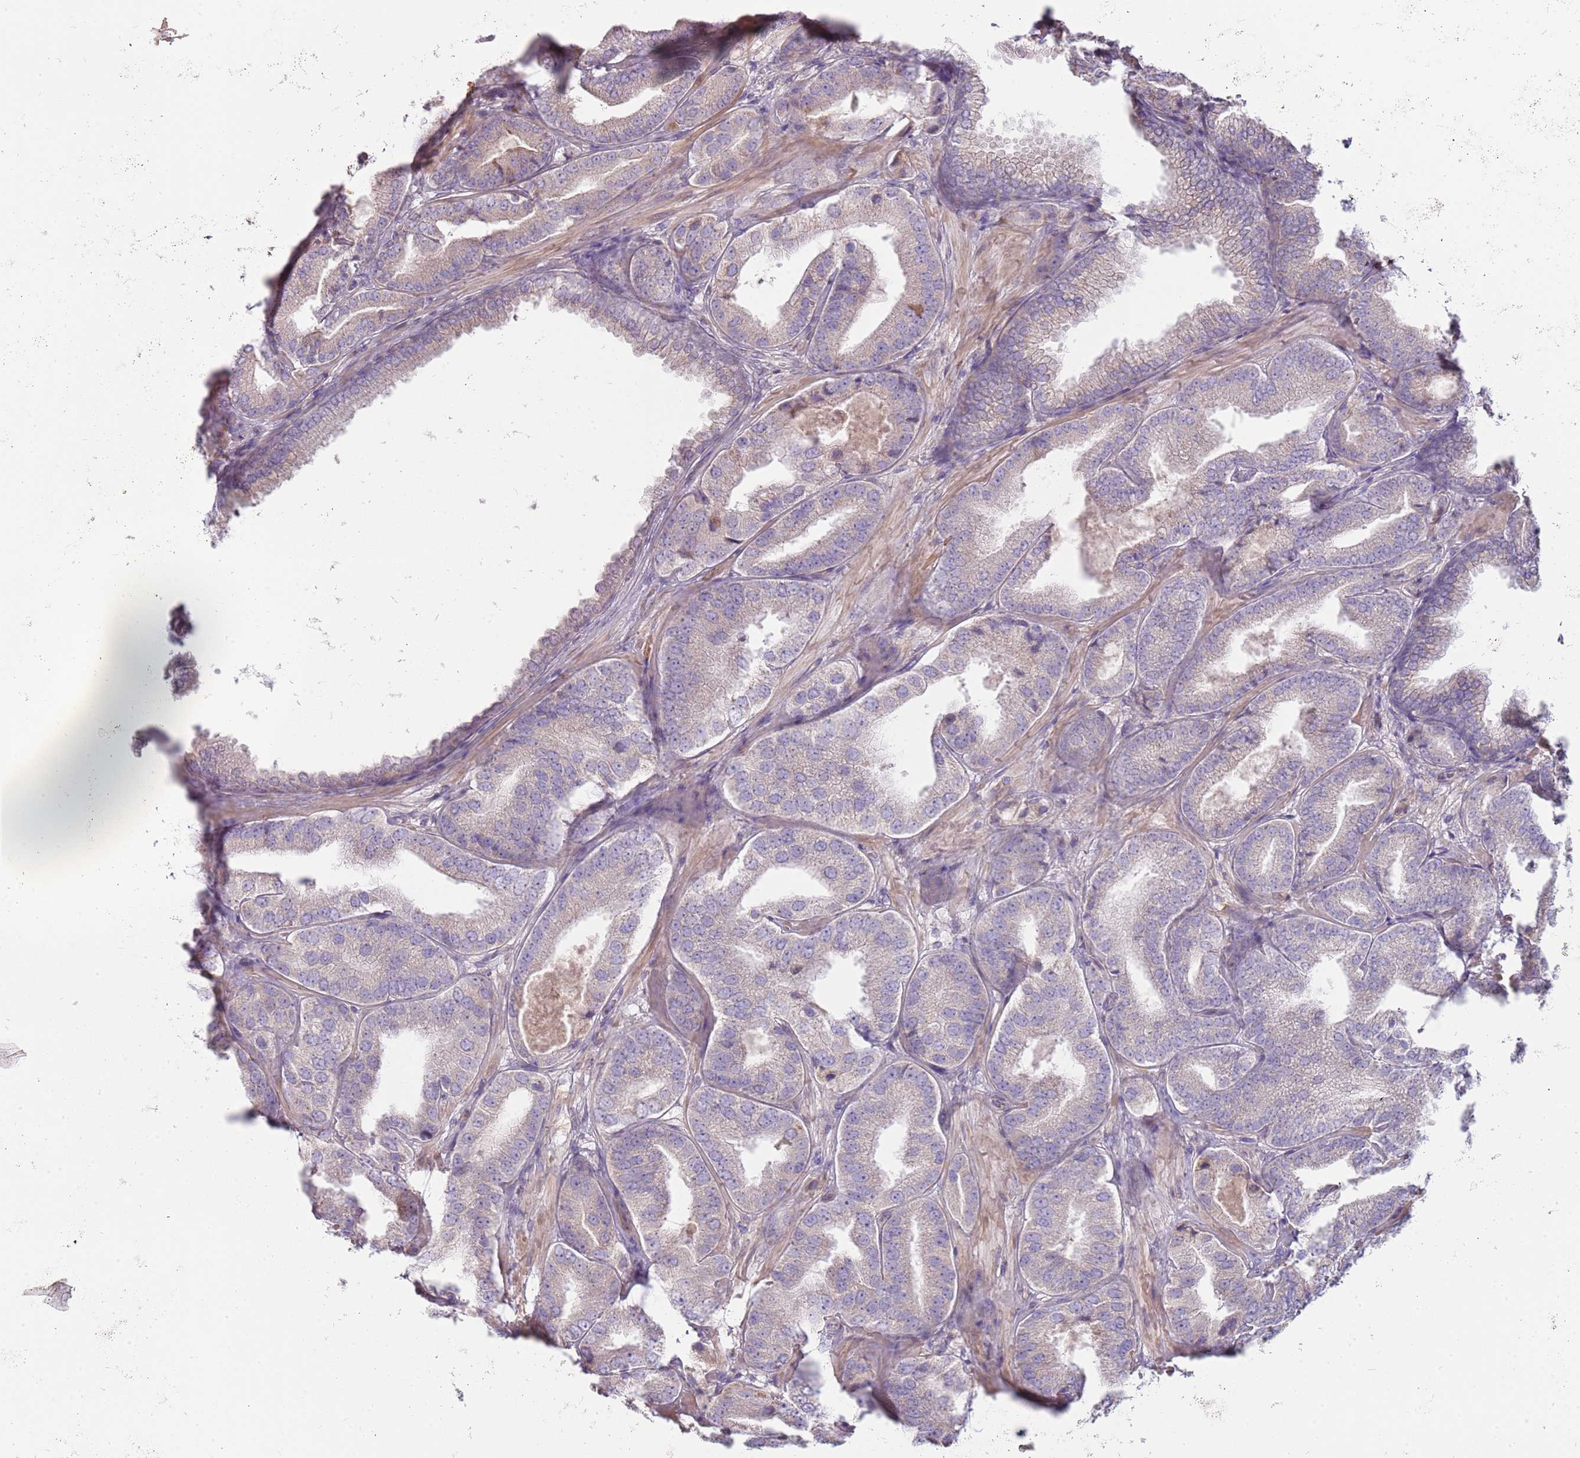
{"staining": {"intensity": "weak", "quantity": "<25%", "location": "cytoplasmic/membranous"}, "tissue": "prostate cancer", "cell_type": "Tumor cells", "image_type": "cancer", "snomed": [{"axis": "morphology", "description": "Adenocarcinoma, High grade"}, {"axis": "topography", "description": "Prostate"}], "caption": "Prostate cancer was stained to show a protein in brown. There is no significant staining in tumor cells.", "gene": "MCUB", "patient": {"sex": "male", "age": 63}}